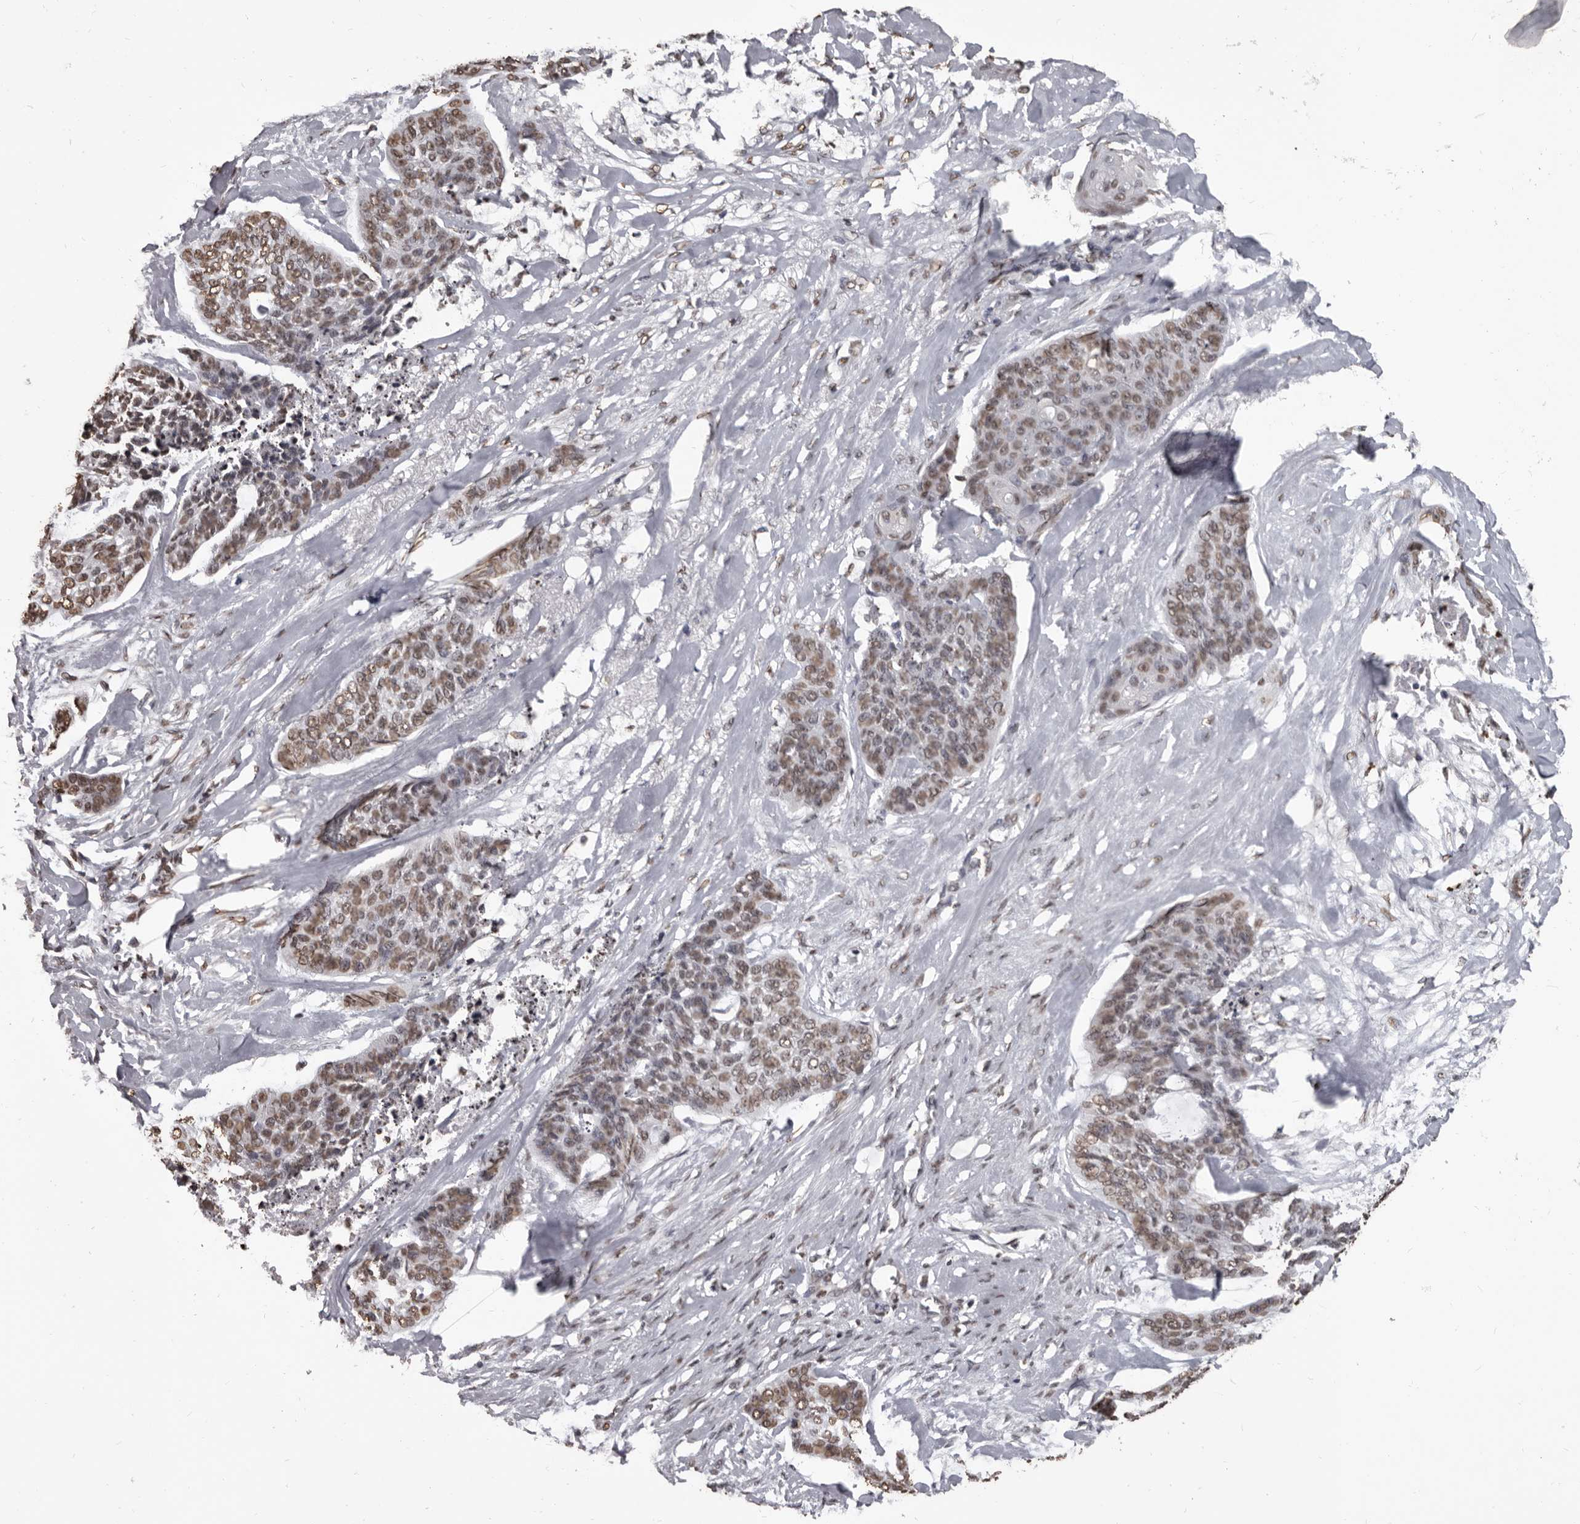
{"staining": {"intensity": "moderate", "quantity": ">75%", "location": "nuclear"}, "tissue": "skin cancer", "cell_type": "Tumor cells", "image_type": "cancer", "snomed": [{"axis": "morphology", "description": "Basal cell carcinoma"}, {"axis": "topography", "description": "Skin"}], "caption": "This photomicrograph shows IHC staining of skin basal cell carcinoma, with medium moderate nuclear positivity in approximately >75% of tumor cells.", "gene": "AHR", "patient": {"sex": "female", "age": 64}}